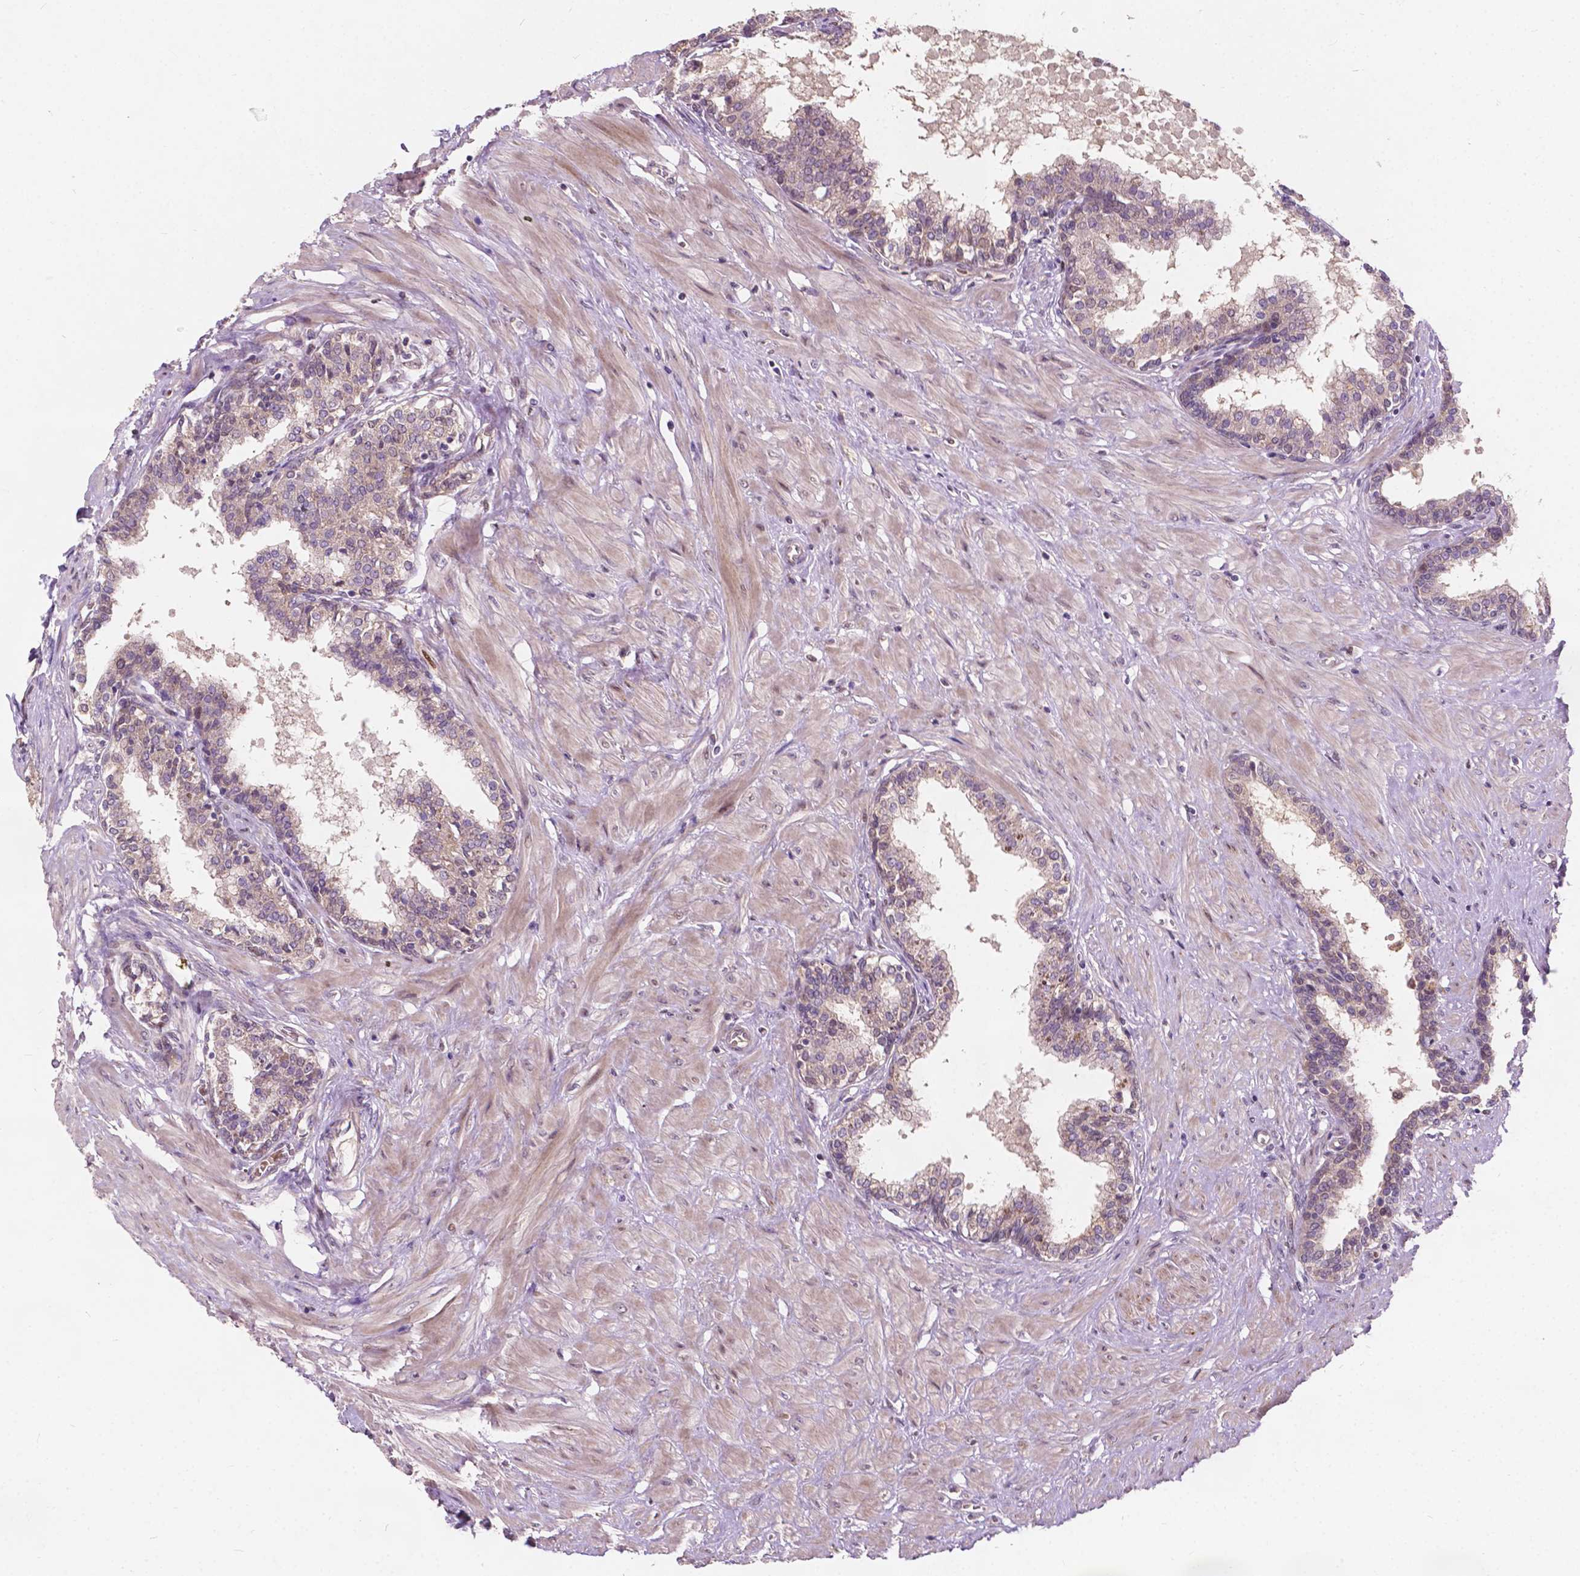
{"staining": {"intensity": "weak", "quantity": "<25%", "location": "cytoplasmic/membranous"}, "tissue": "prostate", "cell_type": "Glandular cells", "image_type": "normal", "snomed": [{"axis": "morphology", "description": "Normal tissue, NOS"}, {"axis": "topography", "description": "Prostate"}], "caption": "Immunohistochemistry image of normal human prostate stained for a protein (brown), which exhibits no positivity in glandular cells.", "gene": "DUSP16", "patient": {"sex": "male", "age": 55}}